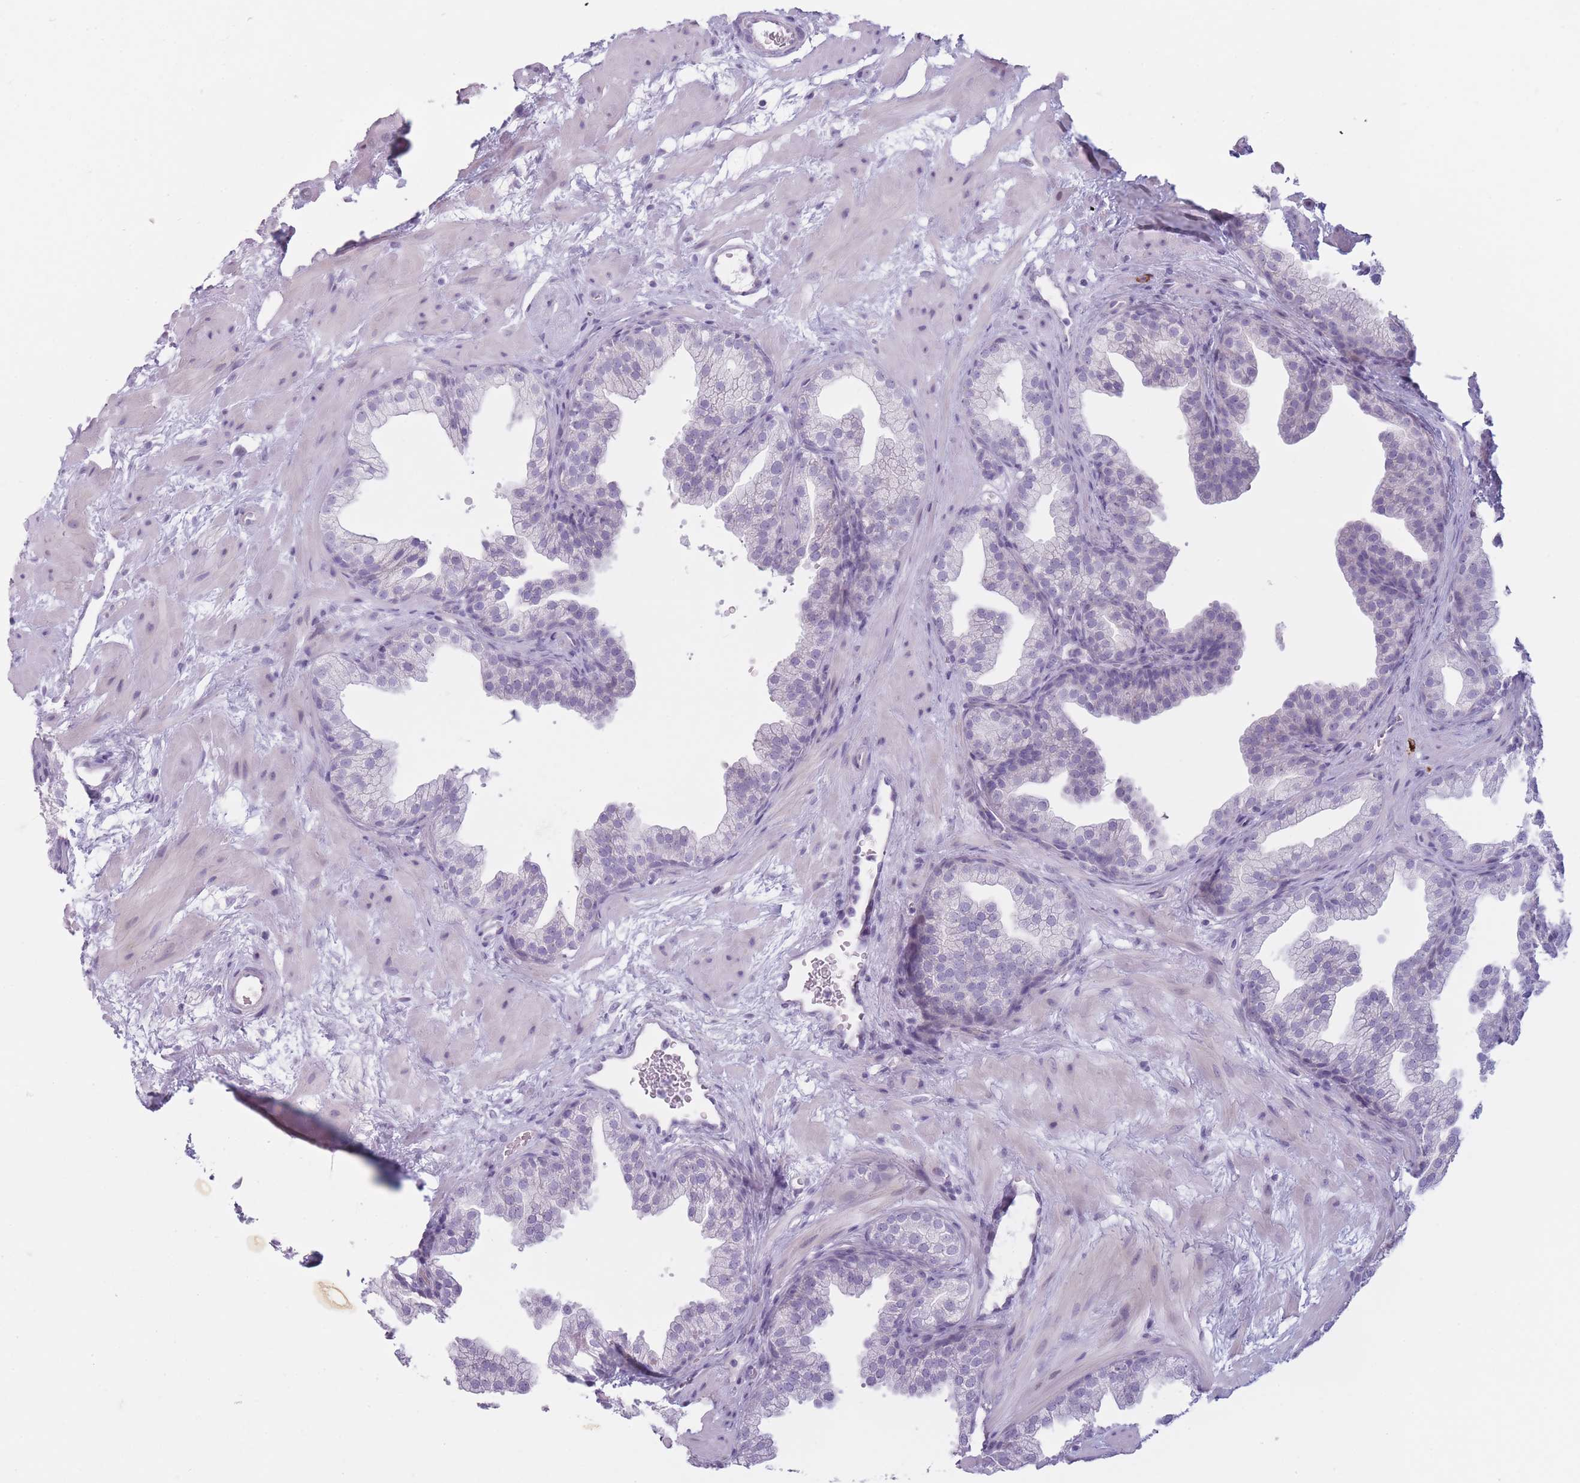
{"staining": {"intensity": "negative", "quantity": "none", "location": "none"}, "tissue": "prostate", "cell_type": "Glandular cells", "image_type": "normal", "snomed": [{"axis": "morphology", "description": "Normal tissue, NOS"}, {"axis": "topography", "description": "Prostate"}], "caption": "IHC of unremarkable prostate demonstrates no positivity in glandular cells.", "gene": "PLEKHG2", "patient": {"sex": "male", "age": 37}}